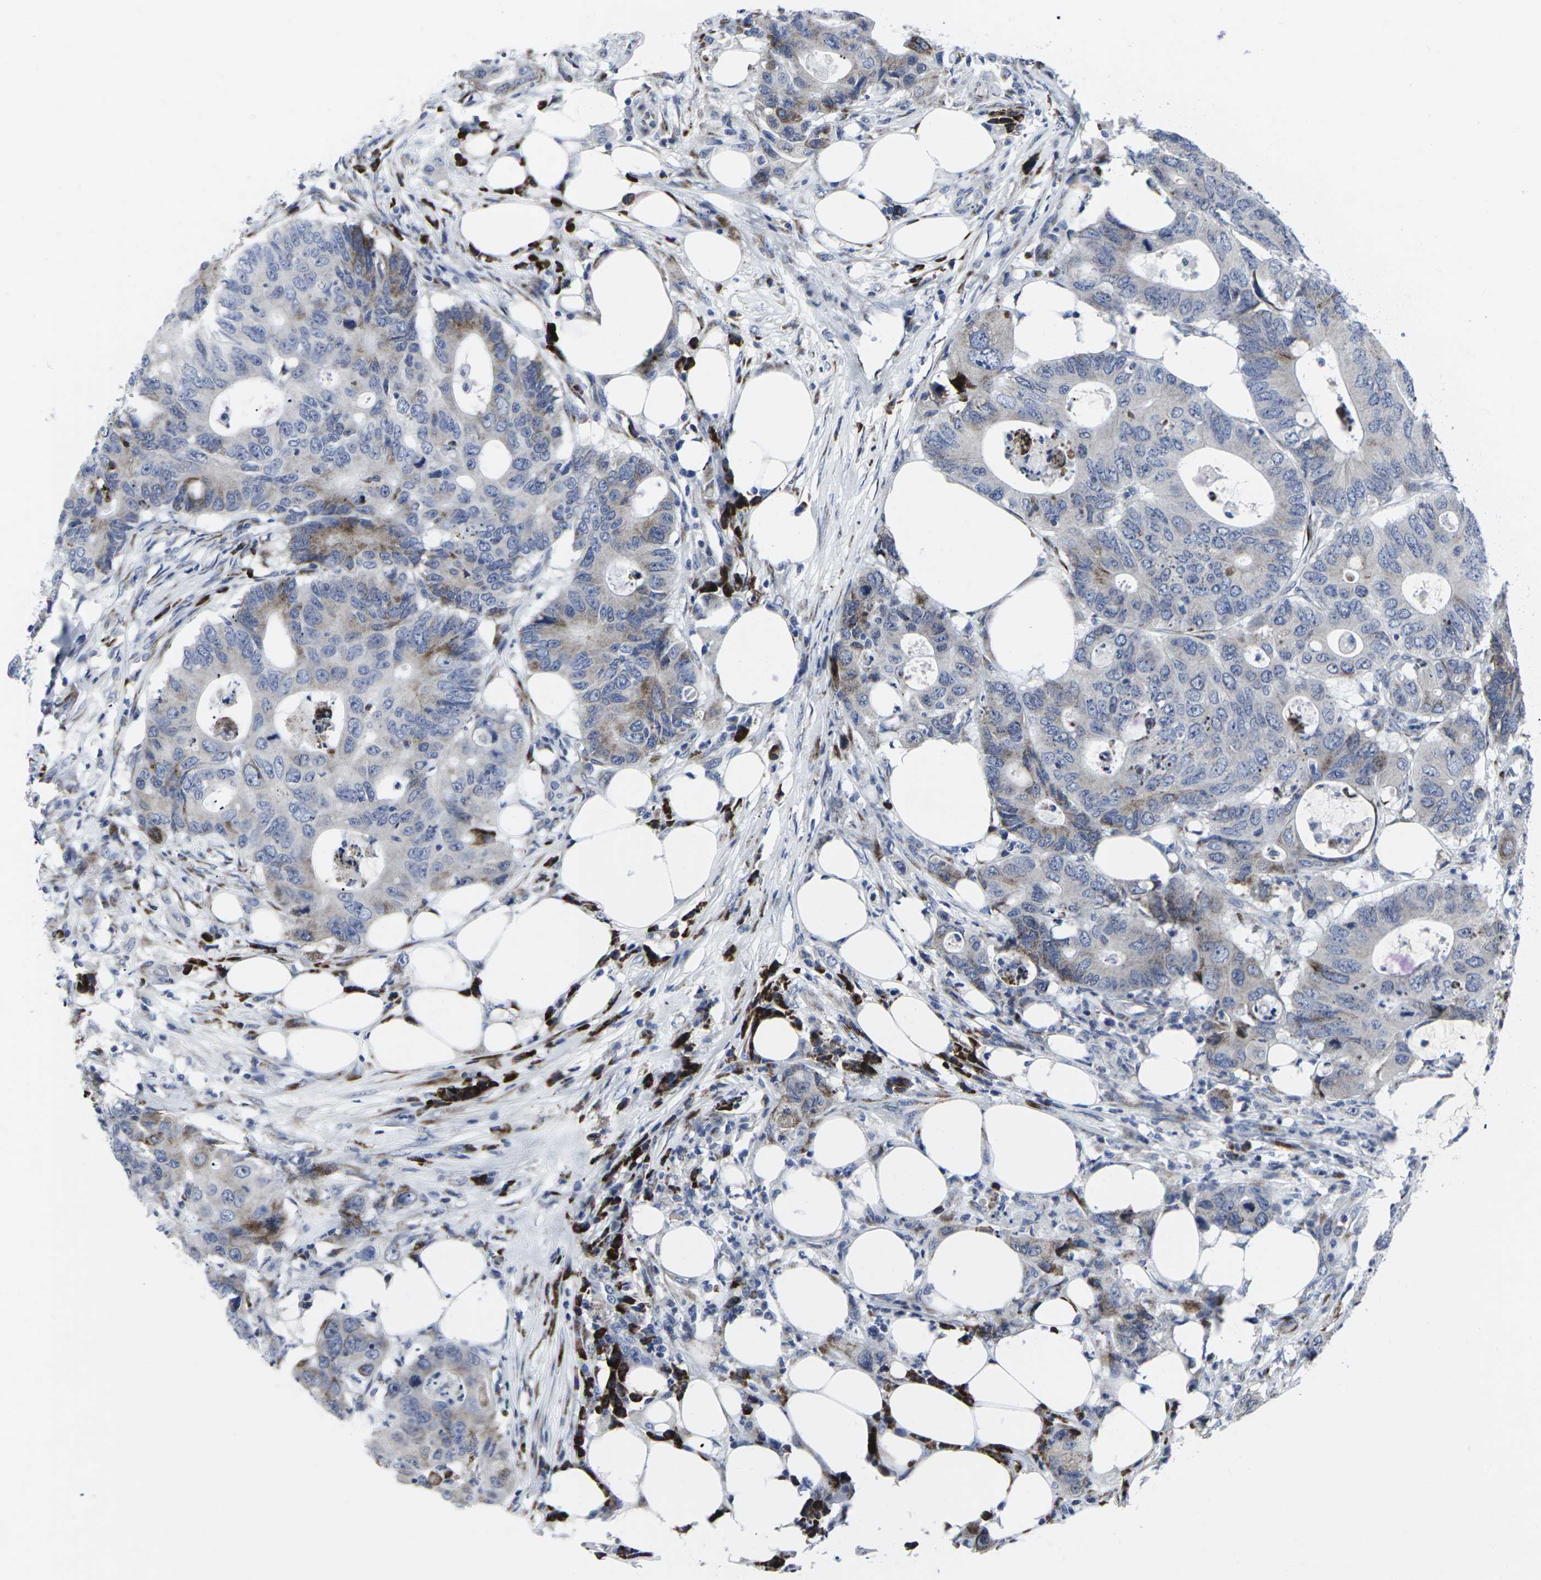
{"staining": {"intensity": "moderate", "quantity": "<25%", "location": "cytoplasmic/membranous"}, "tissue": "colorectal cancer", "cell_type": "Tumor cells", "image_type": "cancer", "snomed": [{"axis": "morphology", "description": "Adenocarcinoma, NOS"}, {"axis": "topography", "description": "Colon"}], "caption": "Tumor cells exhibit low levels of moderate cytoplasmic/membranous positivity in about <25% of cells in human colorectal cancer.", "gene": "RPN1", "patient": {"sex": "male", "age": 71}}